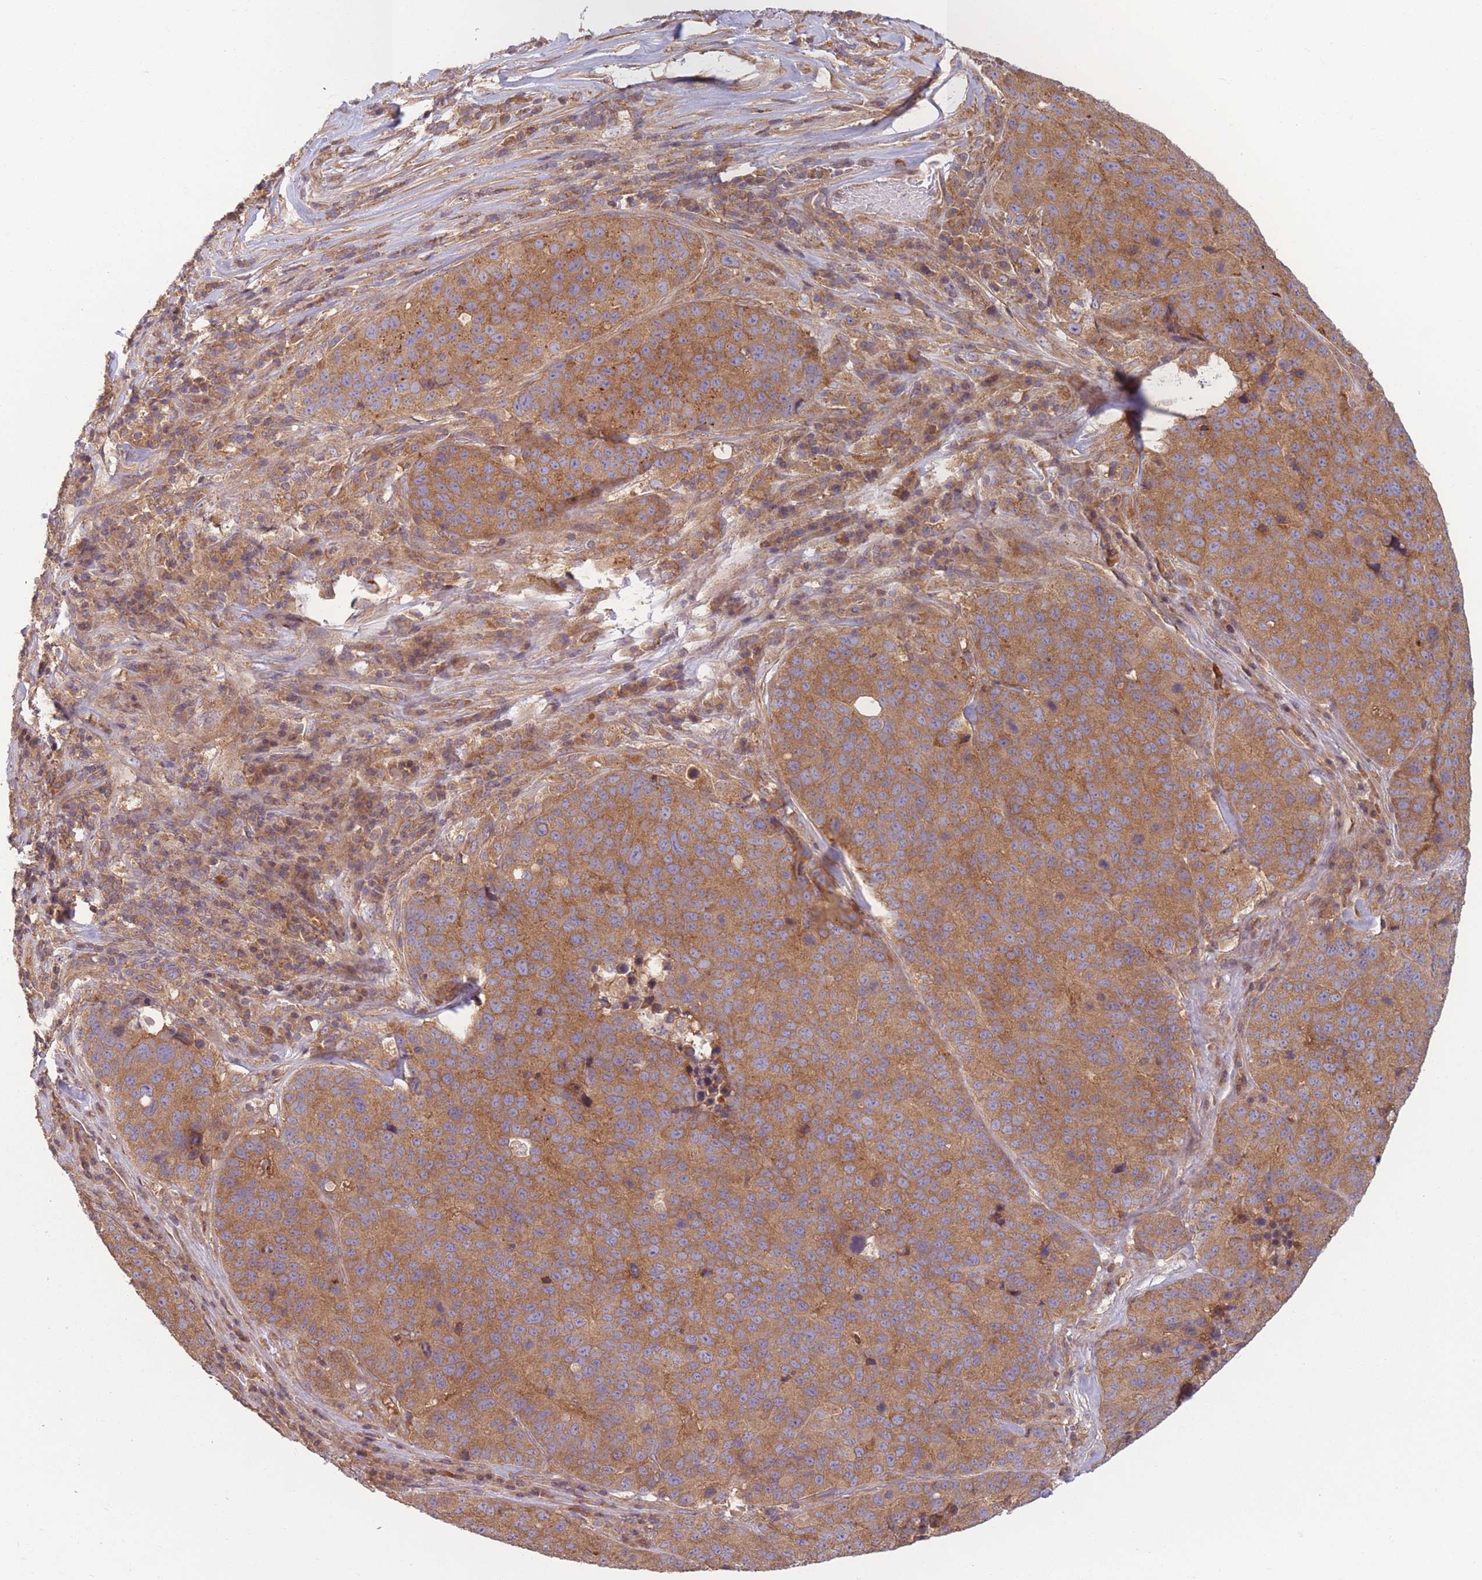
{"staining": {"intensity": "moderate", "quantity": ">75%", "location": "cytoplasmic/membranous"}, "tissue": "stomach cancer", "cell_type": "Tumor cells", "image_type": "cancer", "snomed": [{"axis": "morphology", "description": "Adenocarcinoma, NOS"}, {"axis": "topography", "description": "Stomach"}], "caption": "A micrograph showing moderate cytoplasmic/membranous expression in about >75% of tumor cells in stomach adenocarcinoma, as visualized by brown immunohistochemical staining.", "gene": "WASHC2A", "patient": {"sex": "male", "age": 71}}